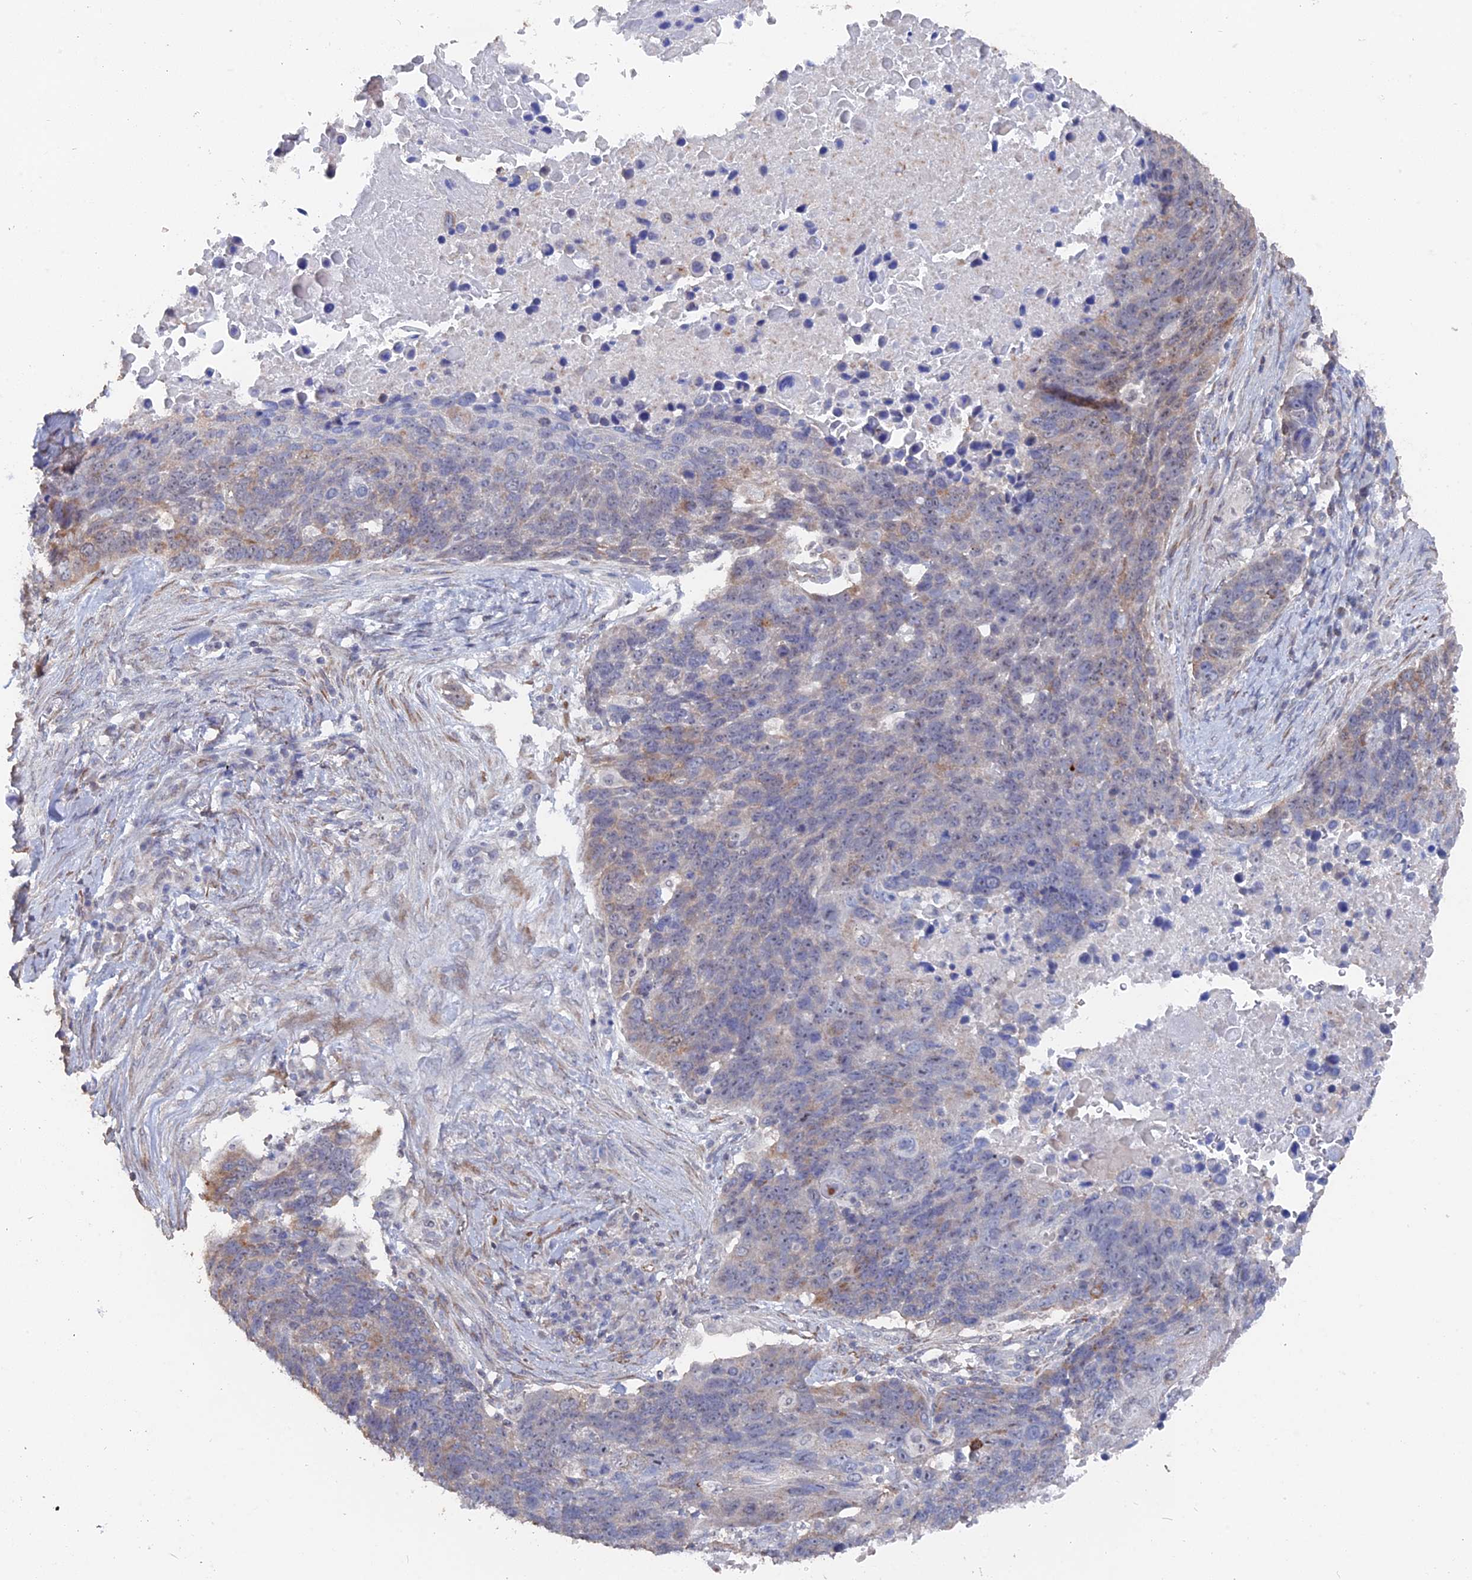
{"staining": {"intensity": "weak", "quantity": "<25%", "location": "cytoplasmic/membranous"}, "tissue": "lung cancer", "cell_type": "Tumor cells", "image_type": "cancer", "snomed": [{"axis": "morphology", "description": "Normal tissue, NOS"}, {"axis": "morphology", "description": "Squamous cell carcinoma, NOS"}, {"axis": "topography", "description": "Lymph node"}, {"axis": "topography", "description": "Lung"}], "caption": "This is an immunohistochemistry photomicrograph of human lung cancer (squamous cell carcinoma). There is no positivity in tumor cells.", "gene": "SEMG2", "patient": {"sex": "male", "age": 66}}